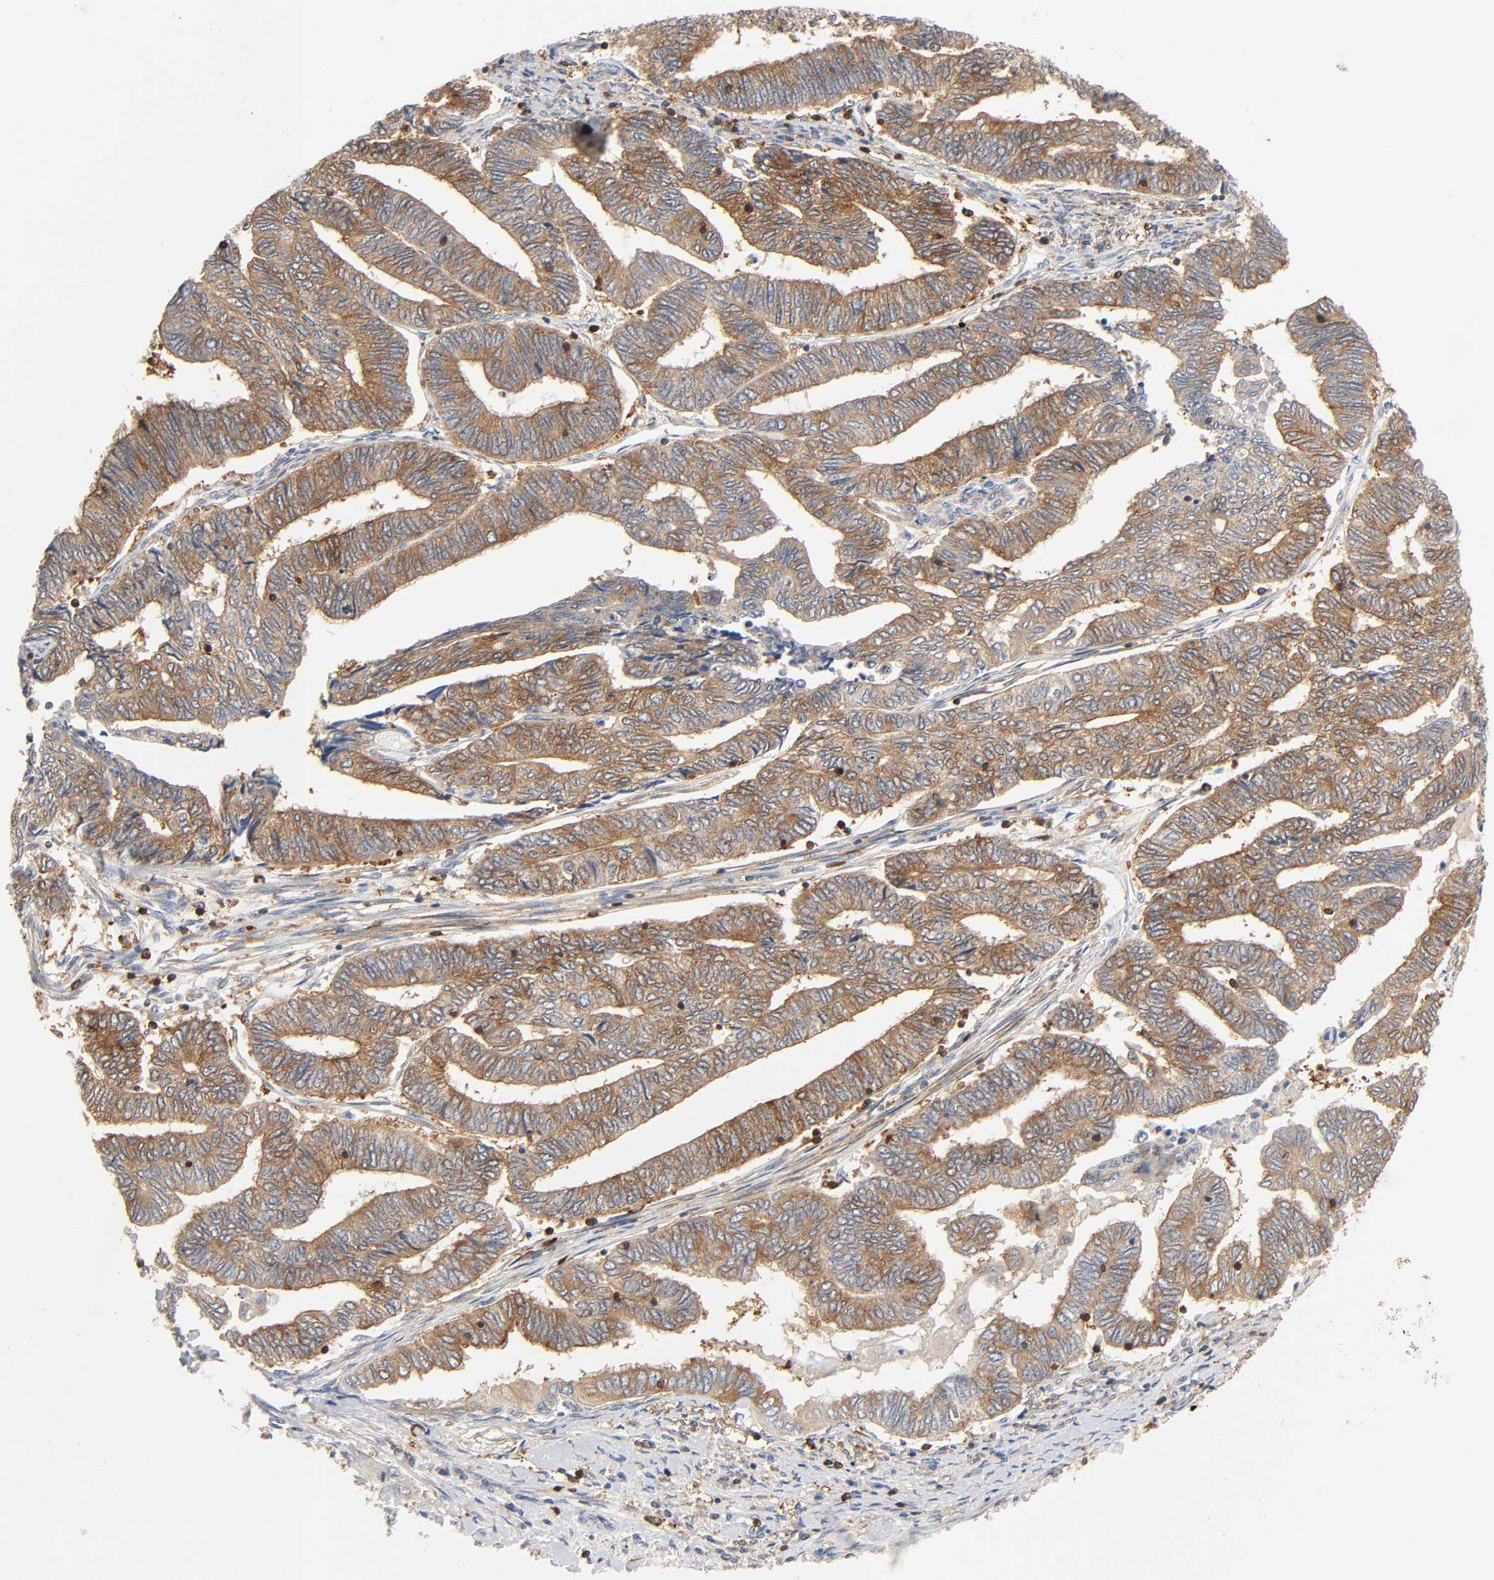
{"staining": {"intensity": "moderate", "quantity": ">75%", "location": "cytoplasmic/membranous"}, "tissue": "endometrial cancer", "cell_type": "Tumor cells", "image_type": "cancer", "snomed": [{"axis": "morphology", "description": "Adenocarcinoma, NOS"}, {"axis": "topography", "description": "Uterus"}, {"axis": "topography", "description": "Endometrium"}], "caption": "Protein staining shows moderate cytoplasmic/membranous positivity in about >75% of tumor cells in endometrial cancer.", "gene": "BIN1", "patient": {"sex": "female", "age": 70}}